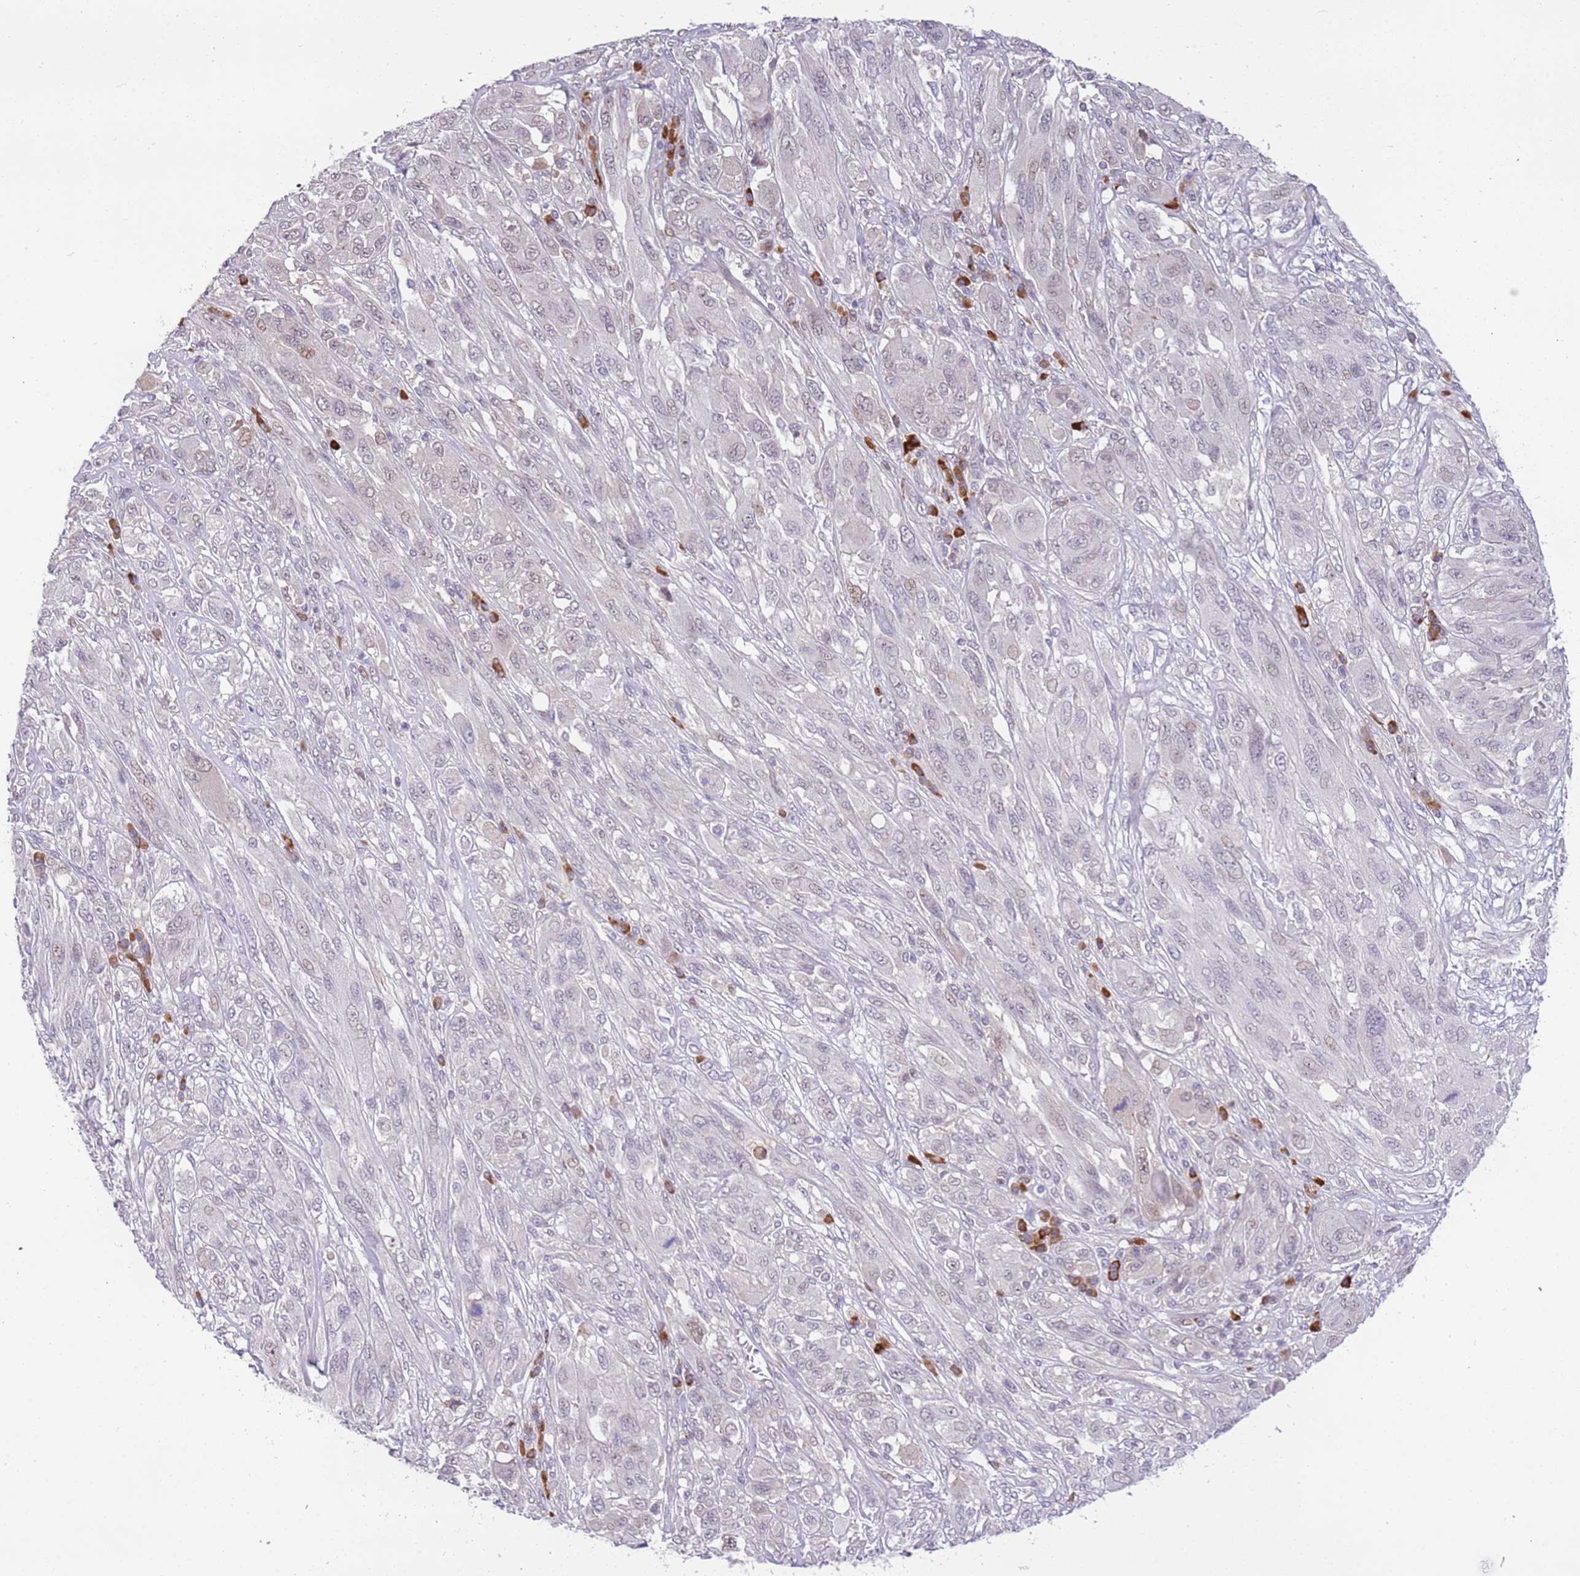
{"staining": {"intensity": "weak", "quantity": "<25%", "location": "nuclear"}, "tissue": "melanoma", "cell_type": "Tumor cells", "image_type": "cancer", "snomed": [{"axis": "morphology", "description": "Malignant melanoma, NOS"}, {"axis": "topography", "description": "Skin"}], "caption": "DAB immunohistochemical staining of malignant melanoma demonstrates no significant expression in tumor cells. (DAB (3,3'-diaminobenzidine) IHC with hematoxylin counter stain).", "gene": "MAGEF1", "patient": {"sex": "female", "age": 91}}